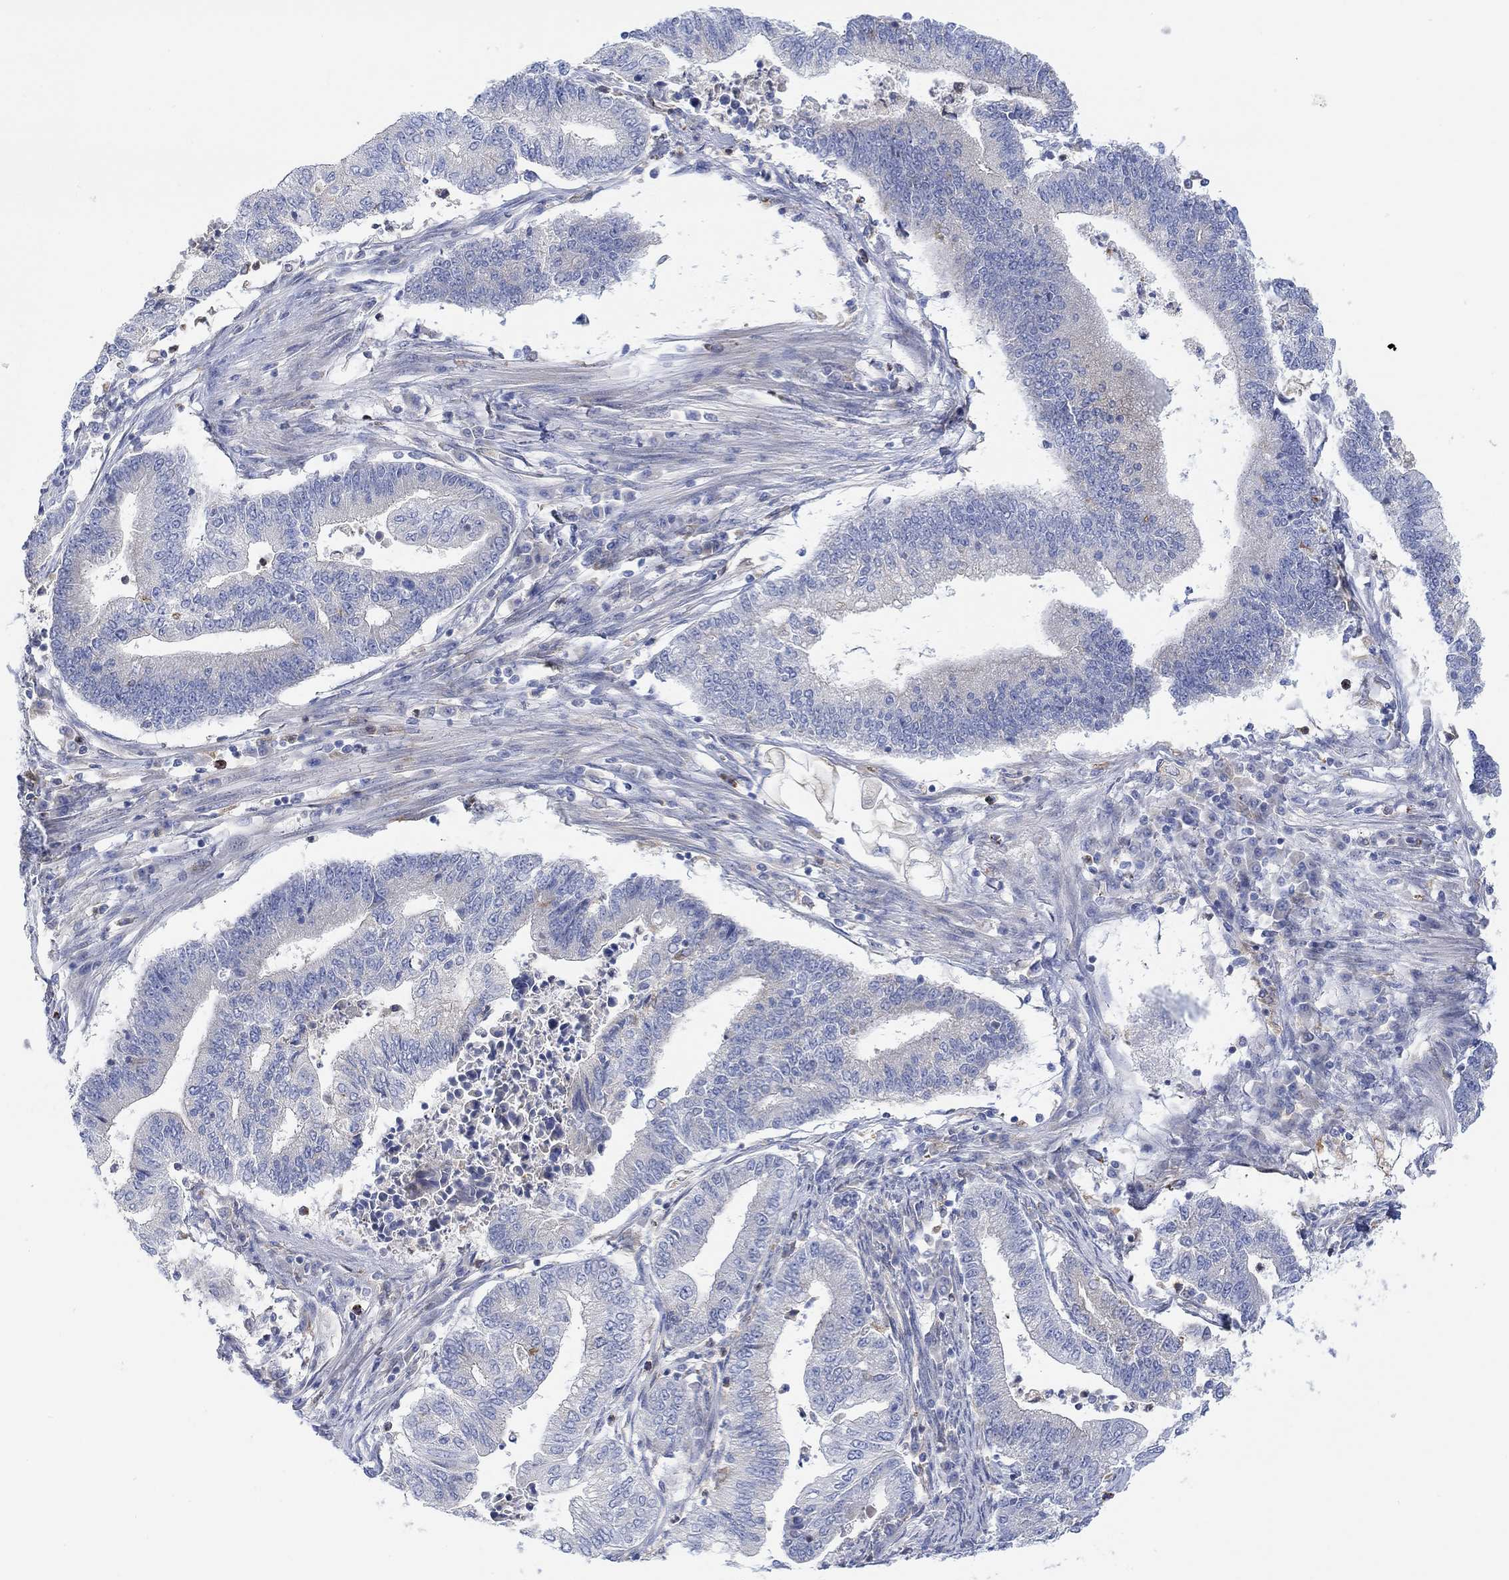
{"staining": {"intensity": "negative", "quantity": "none", "location": "none"}, "tissue": "endometrial cancer", "cell_type": "Tumor cells", "image_type": "cancer", "snomed": [{"axis": "morphology", "description": "Adenocarcinoma, NOS"}, {"axis": "topography", "description": "Uterus"}, {"axis": "topography", "description": "Endometrium"}], "caption": "IHC image of neoplastic tissue: human adenocarcinoma (endometrial) stained with DAB shows no significant protein expression in tumor cells. (Stains: DAB (3,3'-diaminobenzidine) immunohistochemistry (IHC) with hematoxylin counter stain, Microscopy: brightfield microscopy at high magnification).", "gene": "ACSL1", "patient": {"sex": "female", "age": 54}}